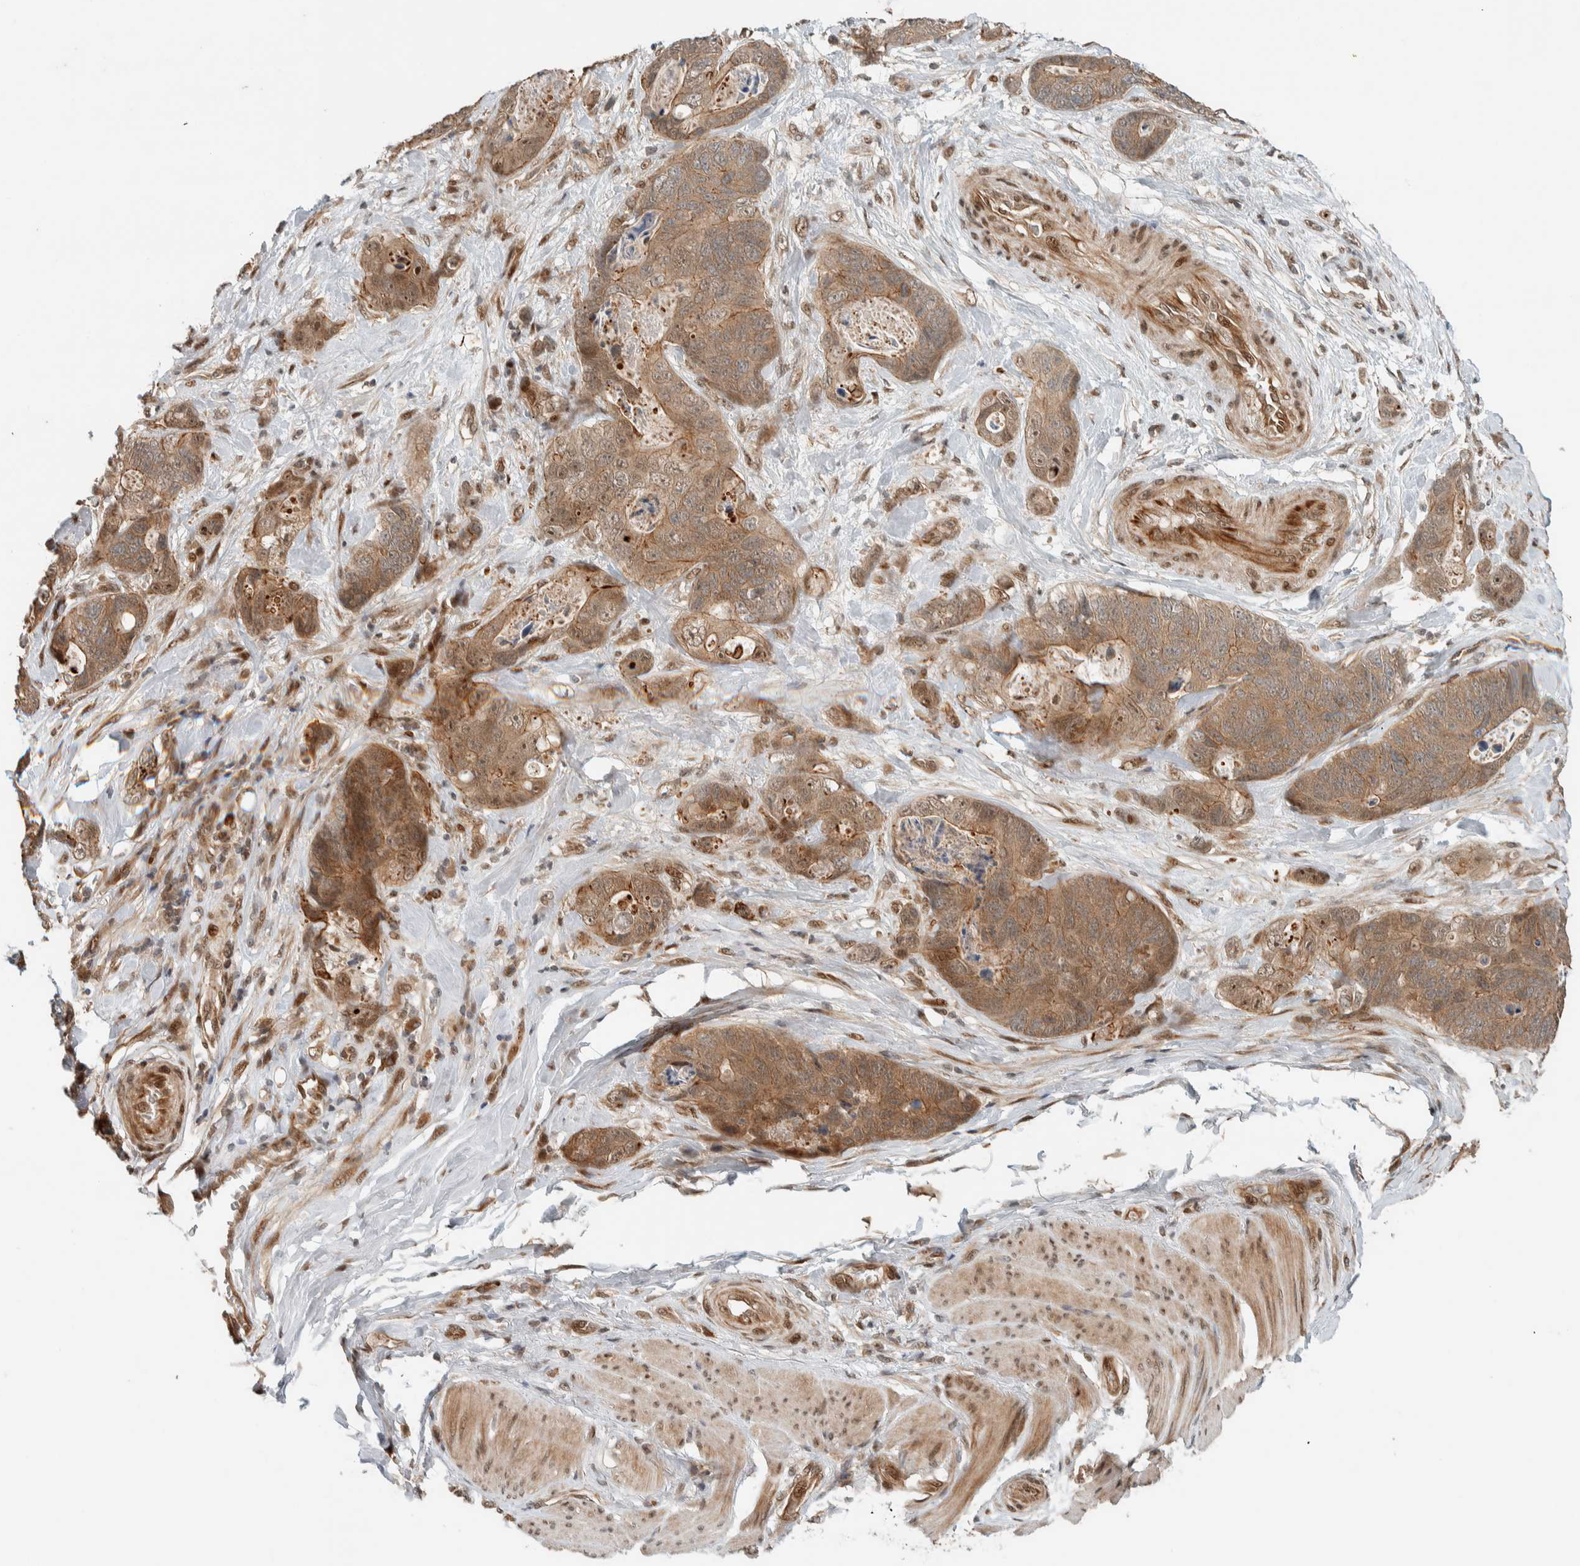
{"staining": {"intensity": "moderate", "quantity": ">75%", "location": "cytoplasmic/membranous"}, "tissue": "stomach cancer", "cell_type": "Tumor cells", "image_type": "cancer", "snomed": [{"axis": "morphology", "description": "Normal tissue, NOS"}, {"axis": "morphology", "description": "Adenocarcinoma, NOS"}, {"axis": "topography", "description": "Stomach"}], "caption": "Protein analysis of stomach cancer tissue shows moderate cytoplasmic/membranous positivity in approximately >75% of tumor cells.", "gene": "STXBP4", "patient": {"sex": "female", "age": 89}}